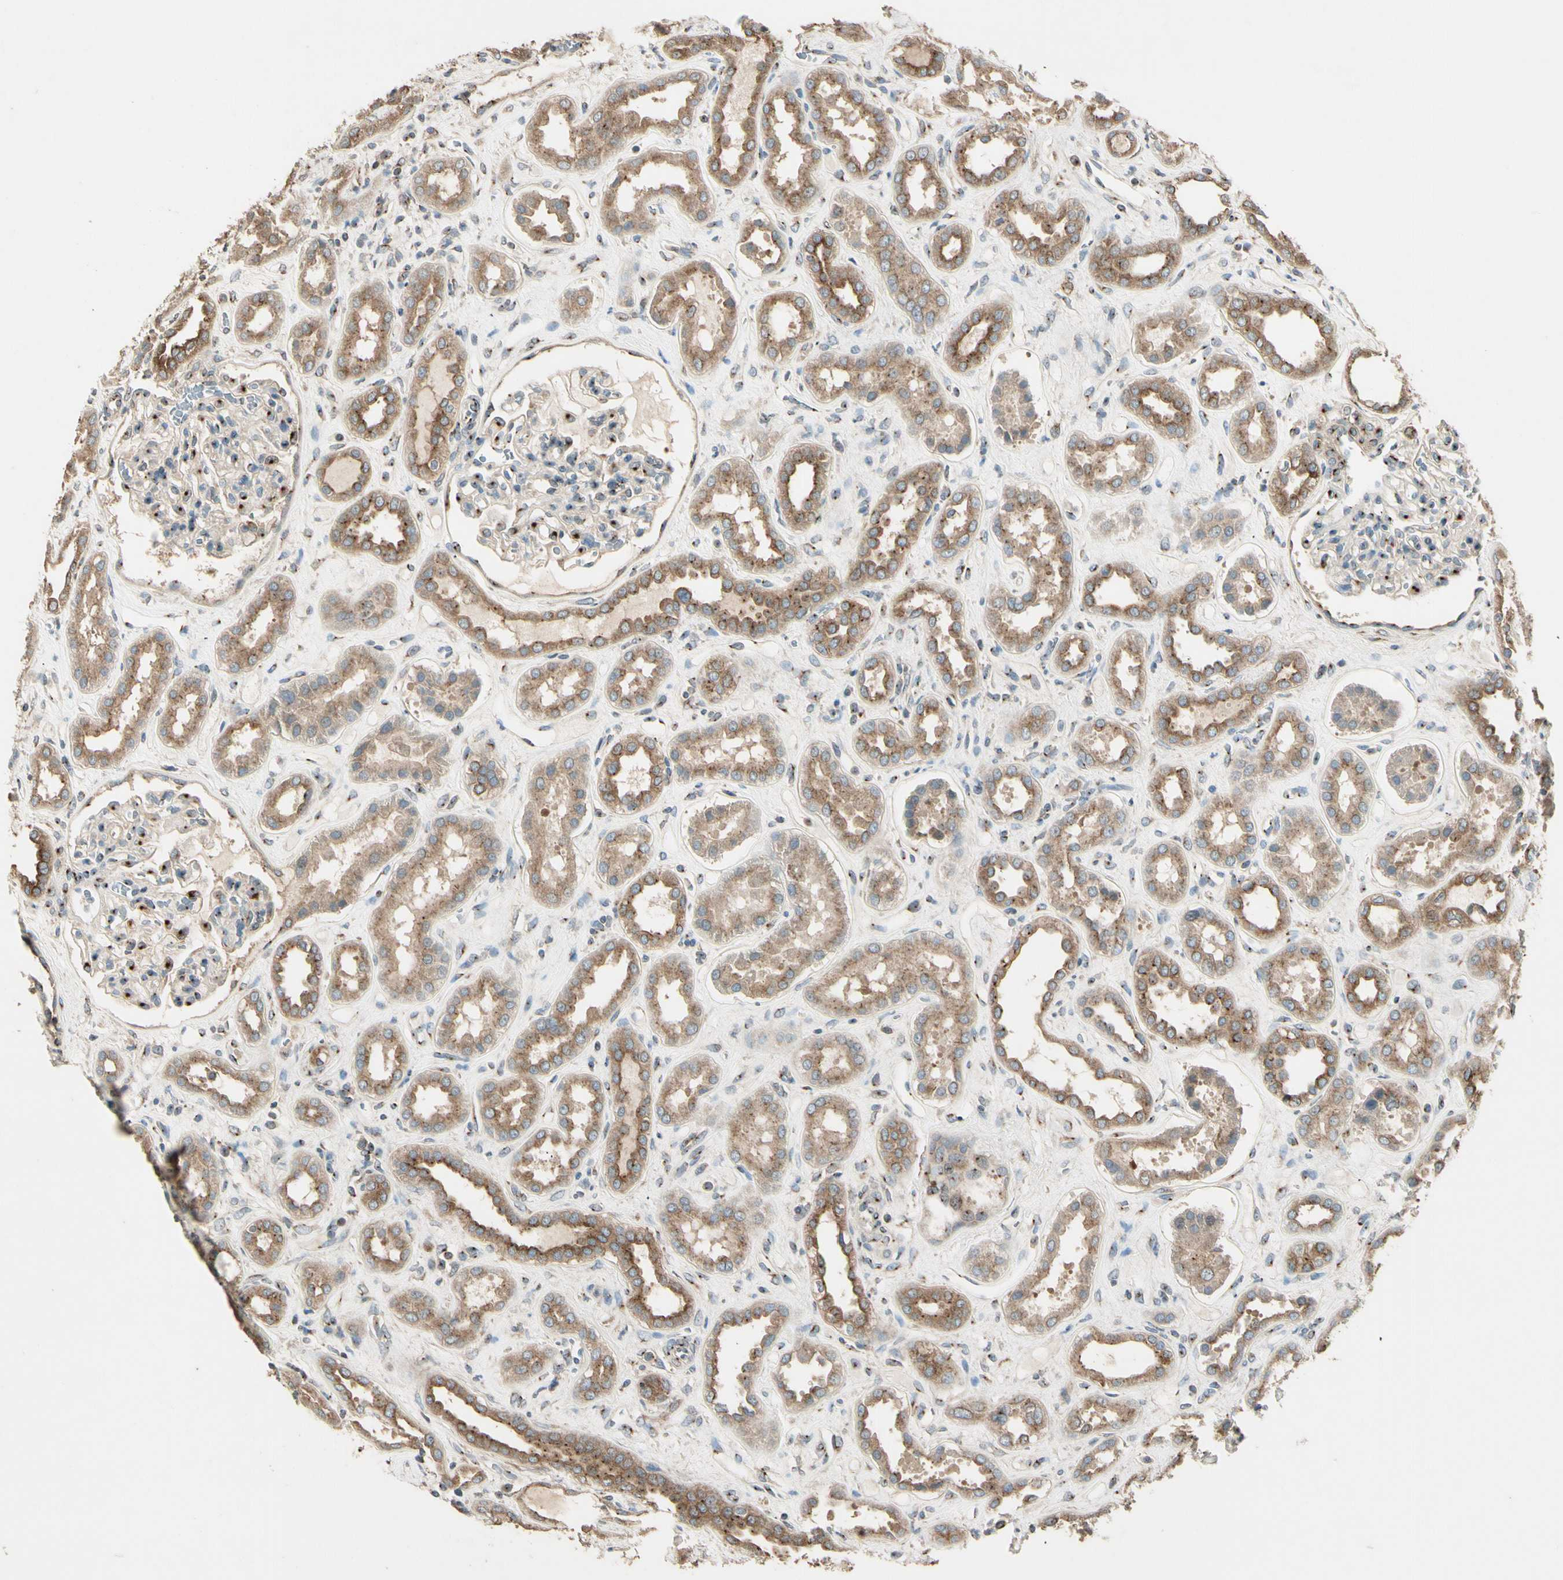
{"staining": {"intensity": "strong", "quantity": "<25%", "location": "cytoplasmic/membranous"}, "tissue": "kidney", "cell_type": "Cells in glomeruli", "image_type": "normal", "snomed": [{"axis": "morphology", "description": "Normal tissue, NOS"}, {"axis": "topography", "description": "Kidney"}], "caption": "This photomicrograph demonstrates immunohistochemistry staining of unremarkable kidney, with medium strong cytoplasmic/membranous staining in approximately <25% of cells in glomeruli.", "gene": "AKAP9", "patient": {"sex": "male", "age": 59}}